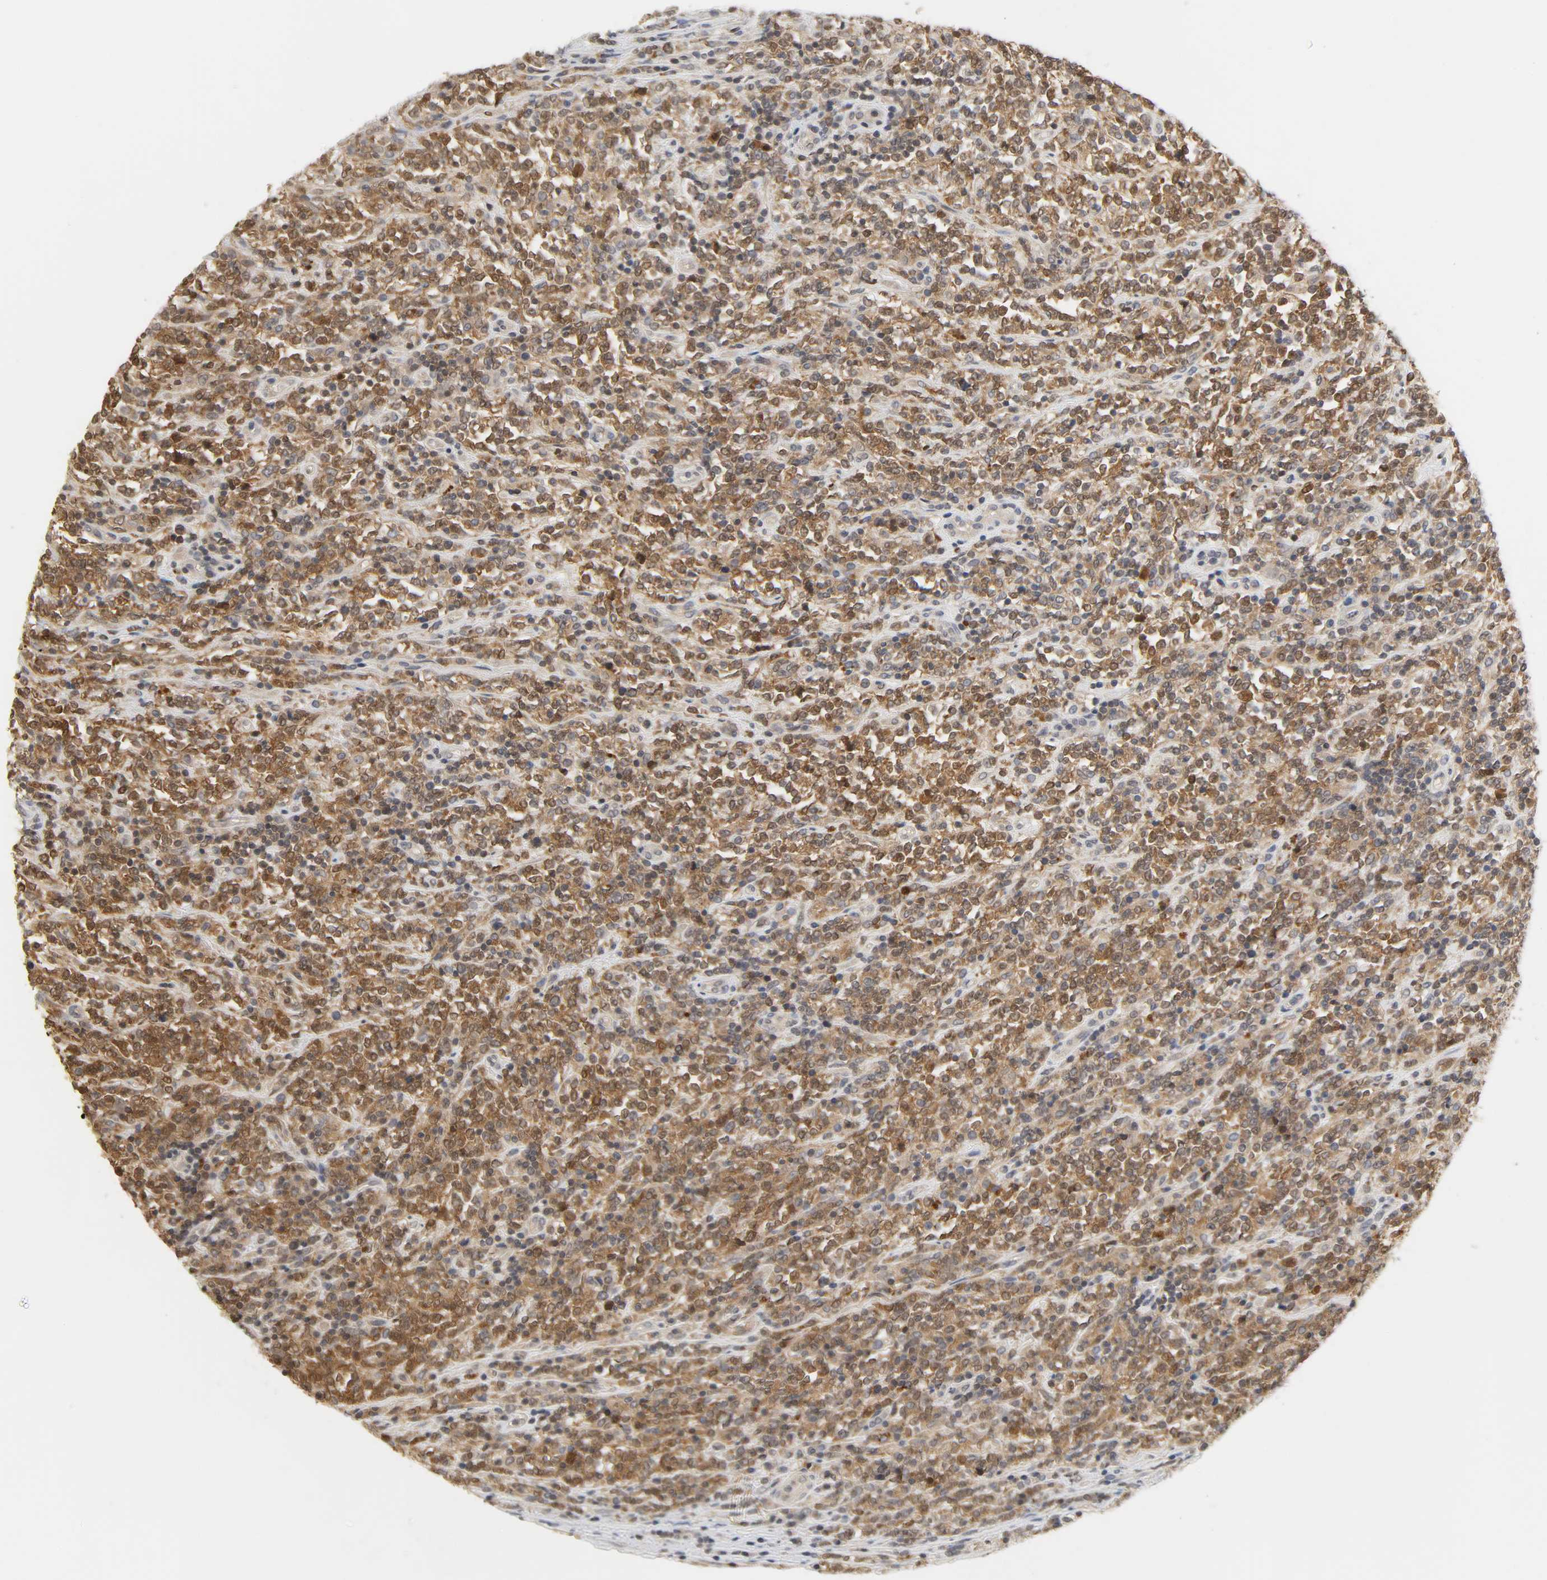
{"staining": {"intensity": "moderate", "quantity": ">75%", "location": "cytoplasmic/membranous,nuclear"}, "tissue": "lymphoma", "cell_type": "Tumor cells", "image_type": "cancer", "snomed": [{"axis": "morphology", "description": "Malignant lymphoma, non-Hodgkin's type, High grade"}, {"axis": "topography", "description": "Soft tissue"}], "caption": "DAB immunohistochemical staining of lymphoma reveals moderate cytoplasmic/membranous and nuclear protein staining in approximately >75% of tumor cells.", "gene": "MIF", "patient": {"sex": "male", "age": 18}}